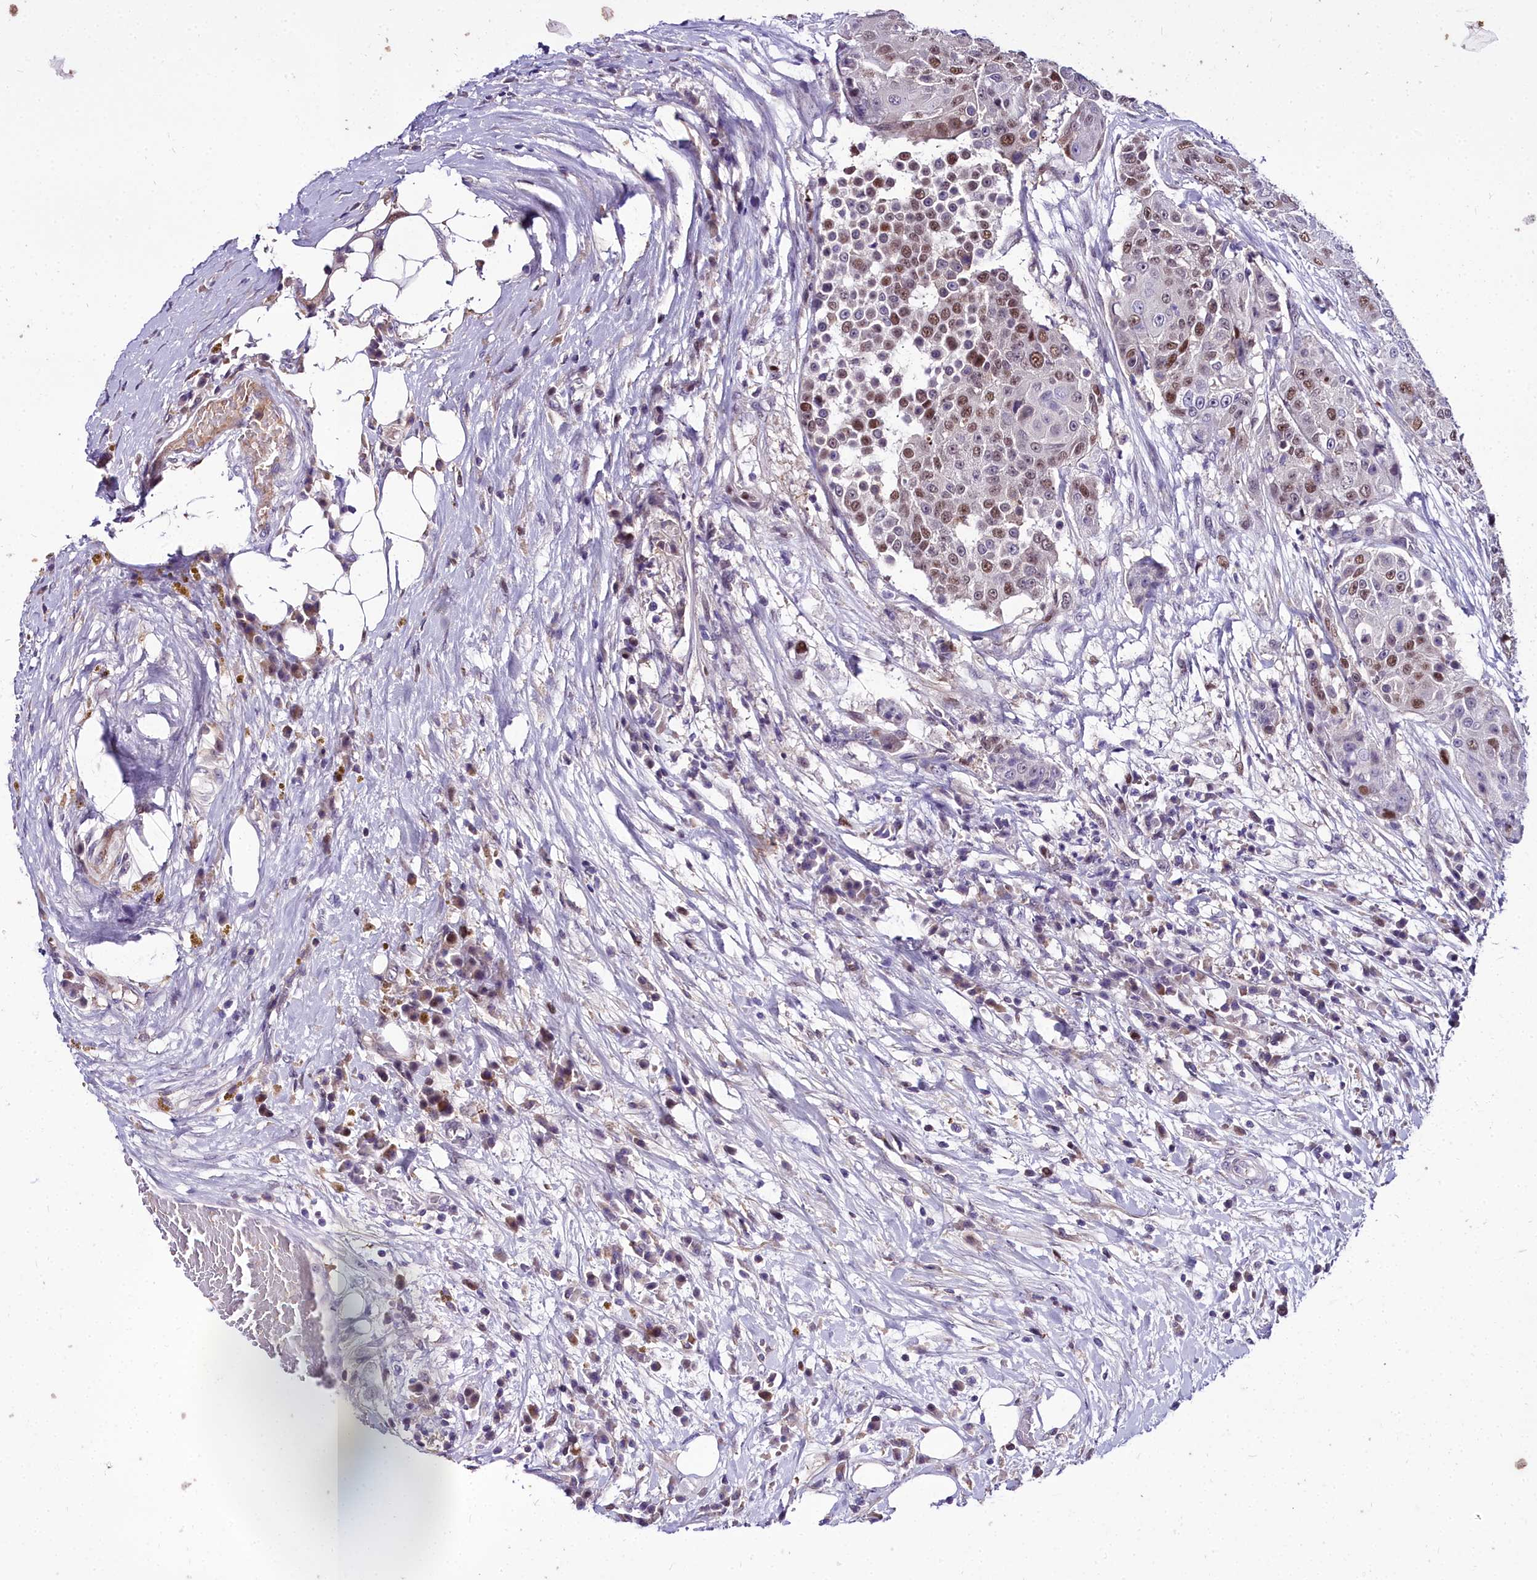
{"staining": {"intensity": "moderate", "quantity": "25%-75%", "location": "nuclear"}, "tissue": "urothelial cancer", "cell_type": "Tumor cells", "image_type": "cancer", "snomed": [{"axis": "morphology", "description": "Urothelial carcinoma, High grade"}, {"axis": "topography", "description": "Urinary bladder"}], "caption": "Immunohistochemical staining of human urothelial cancer displays moderate nuclear protein expression in approximately 25%-75% of tumor cells. (DAB IHC with brightfield microscopy, high magnification).", "gene": "TRIML2", "patient": {"sex": "female", "age": 63}}